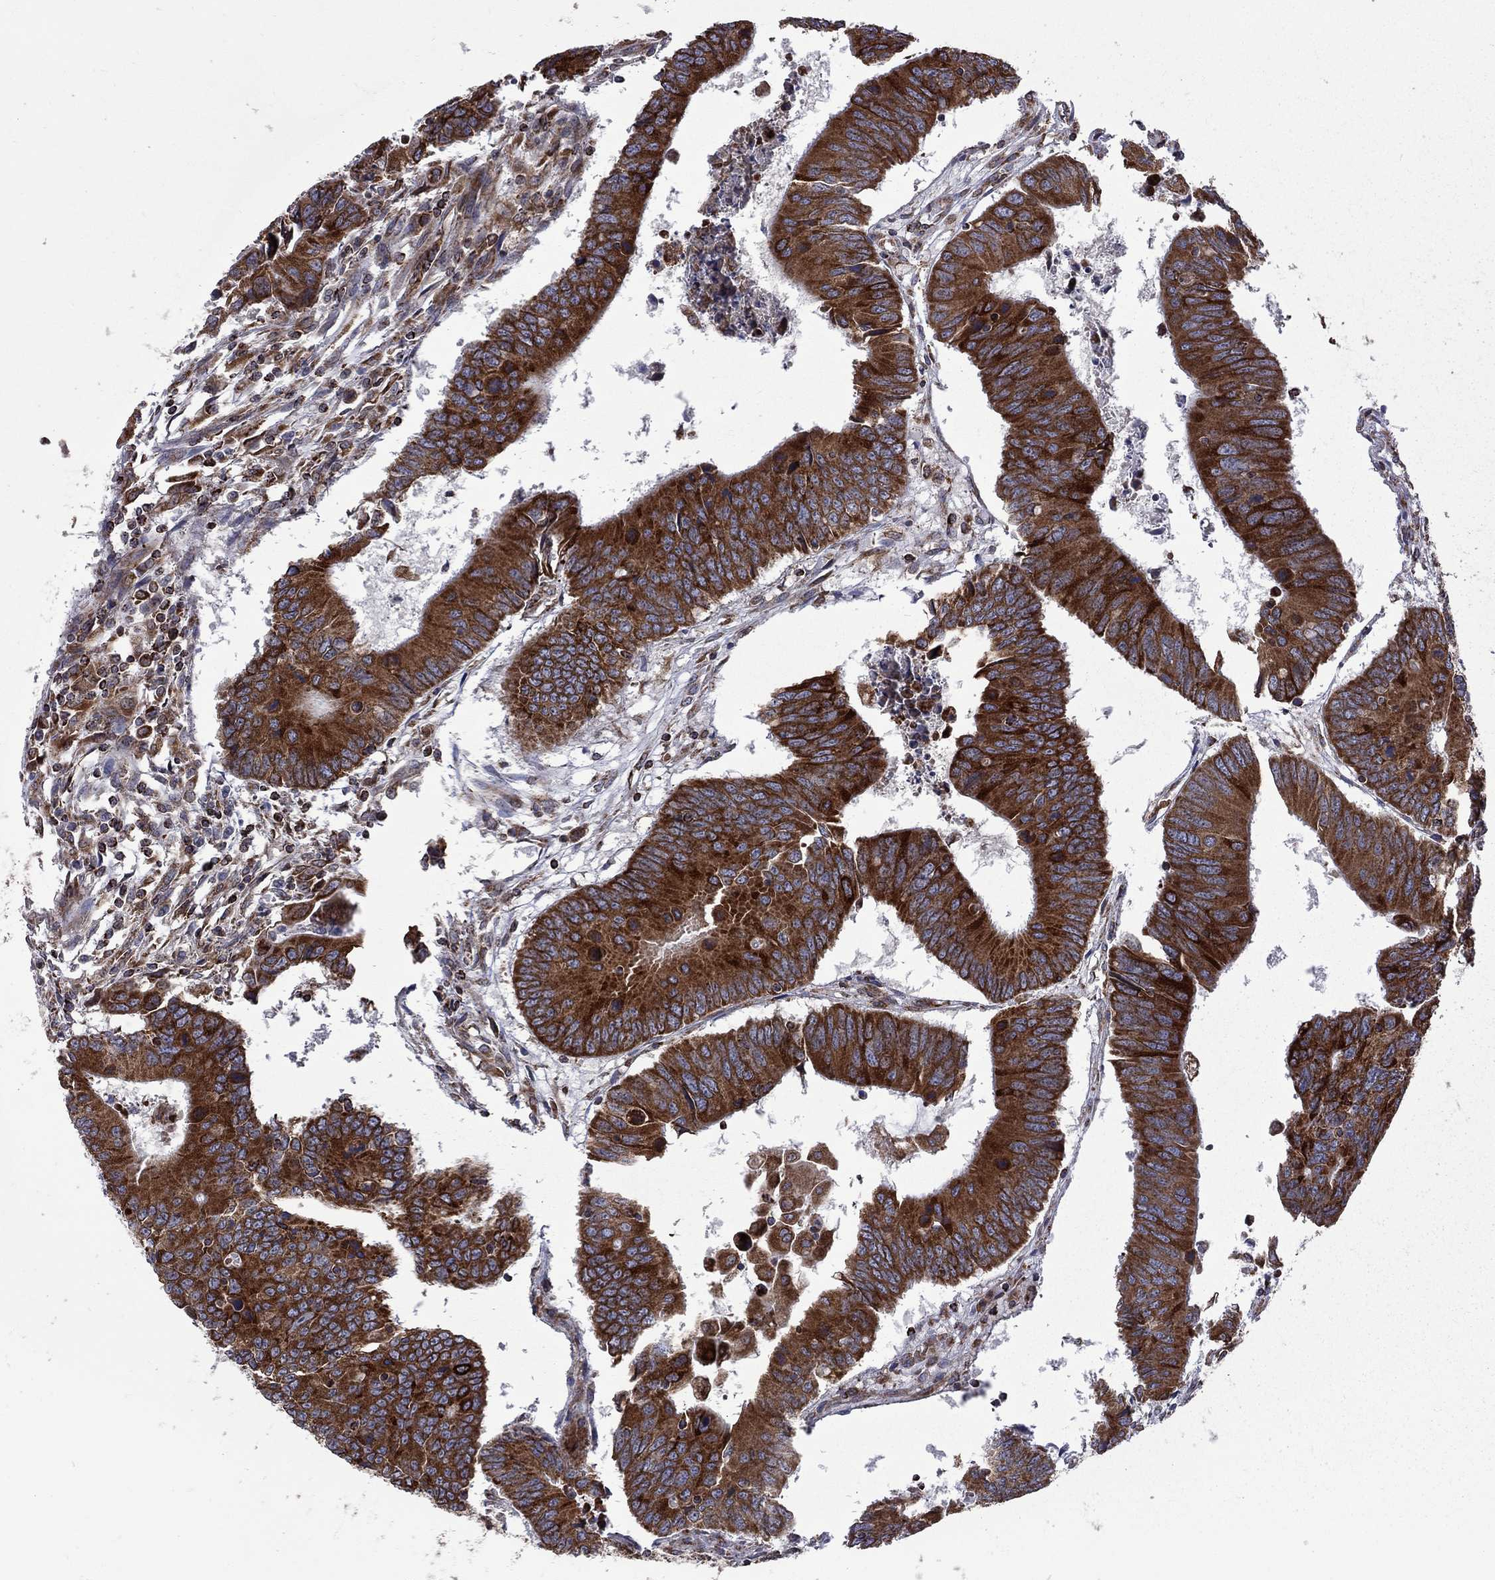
{"staining": {"intensity": "strong", "quantity": "25%-75%", "location": "cytoplasmic/membranous"}, "tissue": "colorectal cancer", "cell_type": "Tumor cells", "image_type": "cancer", "snomed": [{"axis": "morphology", "description": "Adenocarcinoma, NOS"}, {"axis": "topography", "description": "Rectum"}], "caption": "The photomicrograph displays immunohistochemical staining of colorectal cancer (adenocarcinoma). There is strong cytoplasmic/membranous positivity is seen in about 25%-75% of tumor cells. The staining was performed using DAB (3,3'-diaminobenzidine) to visualize the protein expression in brown, while the nuclei were stained in blue with hematoxylin (Magnification: 20x).", "gene": "CLPTM1", "patient": {"sex": "male", "age": 67}}